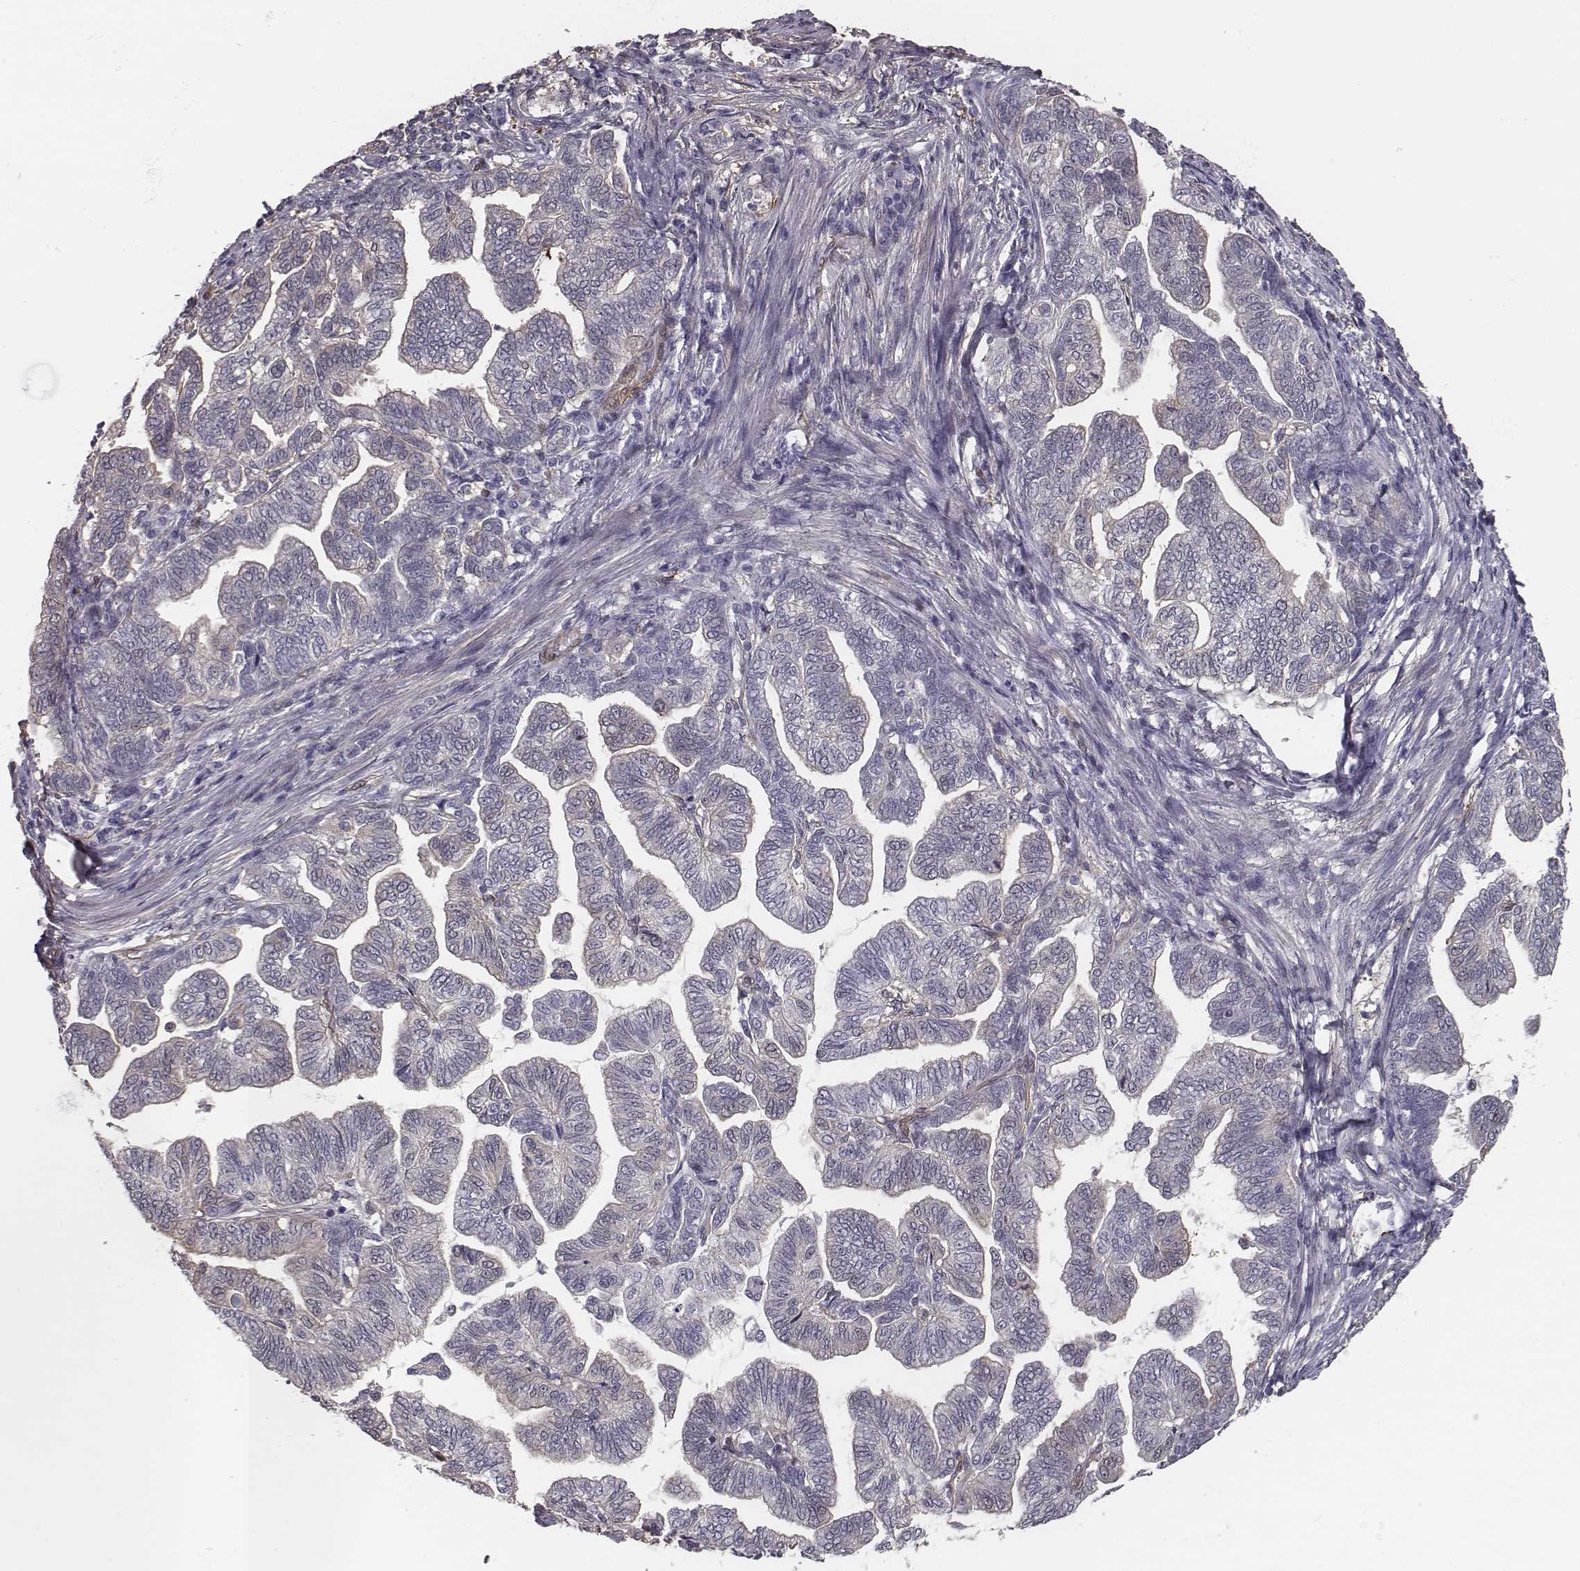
{"staining": {"intensity": "negative", "quantity": "none", "location": "none"}, "tissue": "stomach cancer", "cell_type": "Tumor cells", "image_type": "cancer", "snomed": [{"axis": "morphology", "description": "Adenocarcinoma, NOS"}, {"axis": "topography", "description": "Stomach"}], "caption": "The micrograph displays no staining of tumor cells in stomach cancer. Nuclei are stained in blue.", "gene": "ISYNA1", "patient": {"sex": "male", "age": 83}}